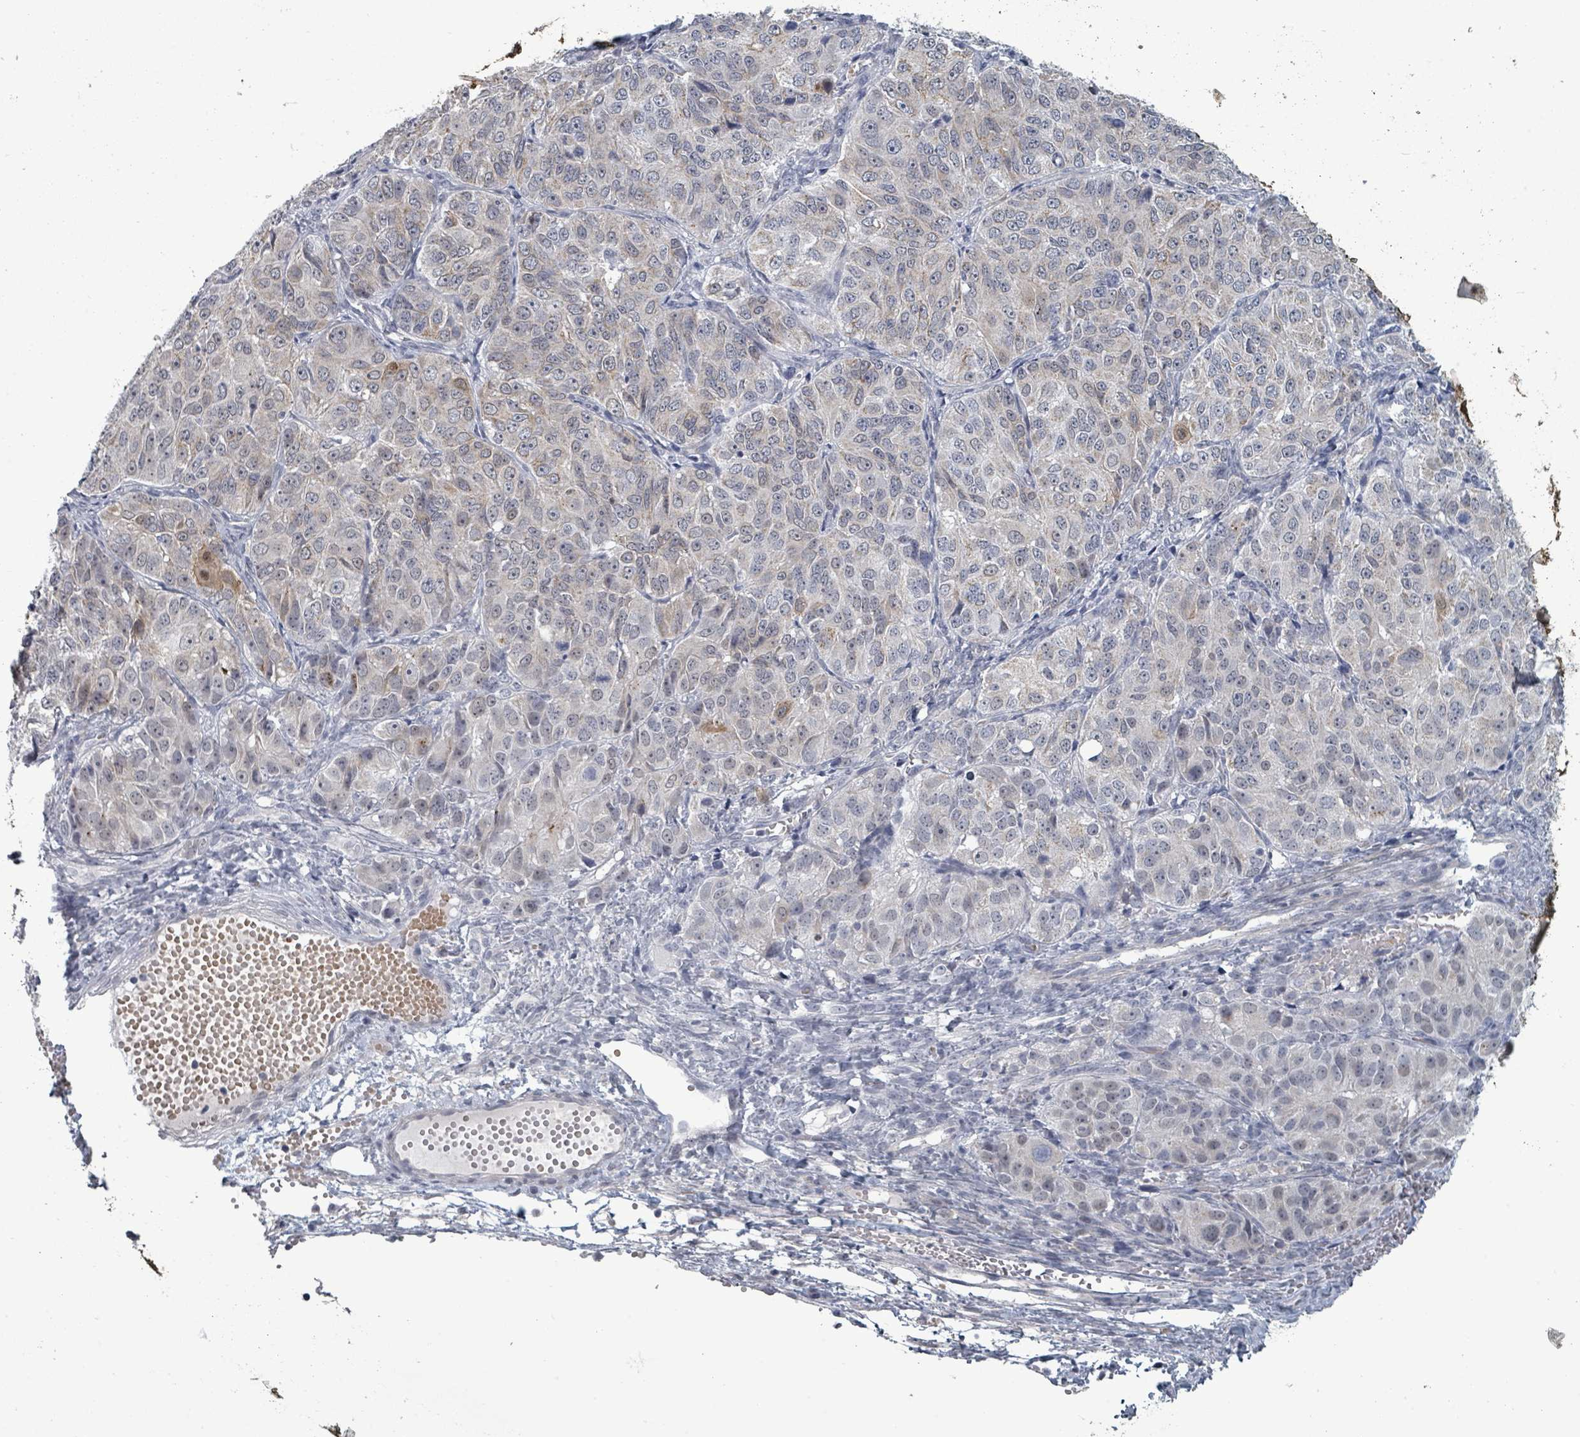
{"staining": {"intensity": "negative", "quantity": "none", "location": "none"}, "tissue": "ovarian cancer", "cell_type": "Tumor cells", "image_type": "cancer", "snomed": [{"axis": "morphology", "description": "Carcinoma, endometroid"}, {"axis": "topography", "description": "Ovary"}], "caption": "This is a photomicrograph of IHC staining of ovarian cancer, which shows no expression in tumor cells.", "gene": "PTPN20", "patient": {"sex": "female", "age": 51}}